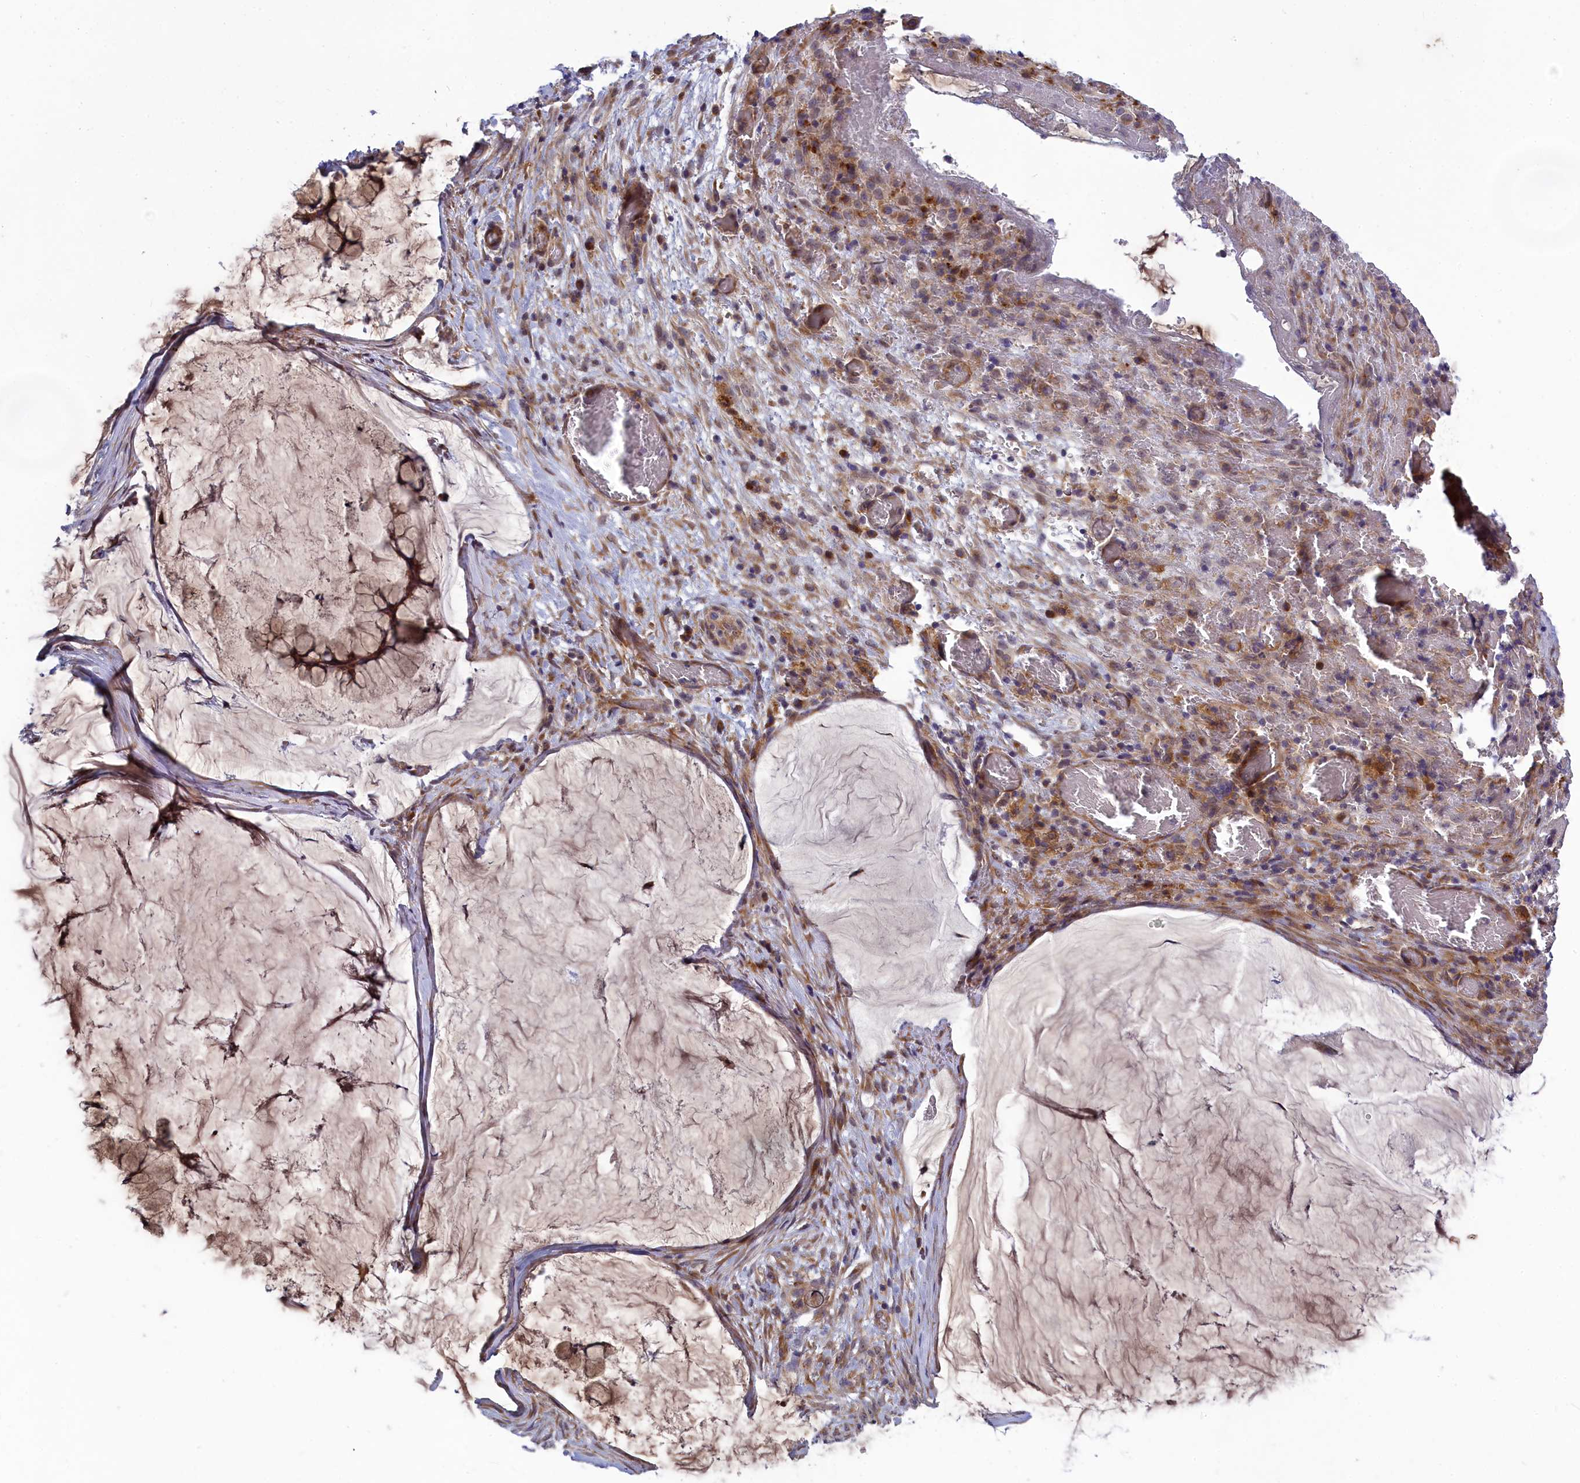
{"staining": {"intensity": "moderate", "quantity": ">75%", "location": "cytoplasmic/membranous"}, "tissue": "ovarian cancer", "cell_type": "Tumor cells", "image_type": "cancer", "snomed": [{"axis": "morphology", "description": "Cystadenocarcinoma, mucinous, NOS"}, {"axis": "topography", "description": "Ovary"}], "caption": "An image of ovarian cancer (mucinous cystadenocarcinoma) stained for a protein displays moderate cytoplasmic/membranous brown staining in tumor cells.", "gene": "BLTP2", "patient": {"sex": "female", "age": 42}}